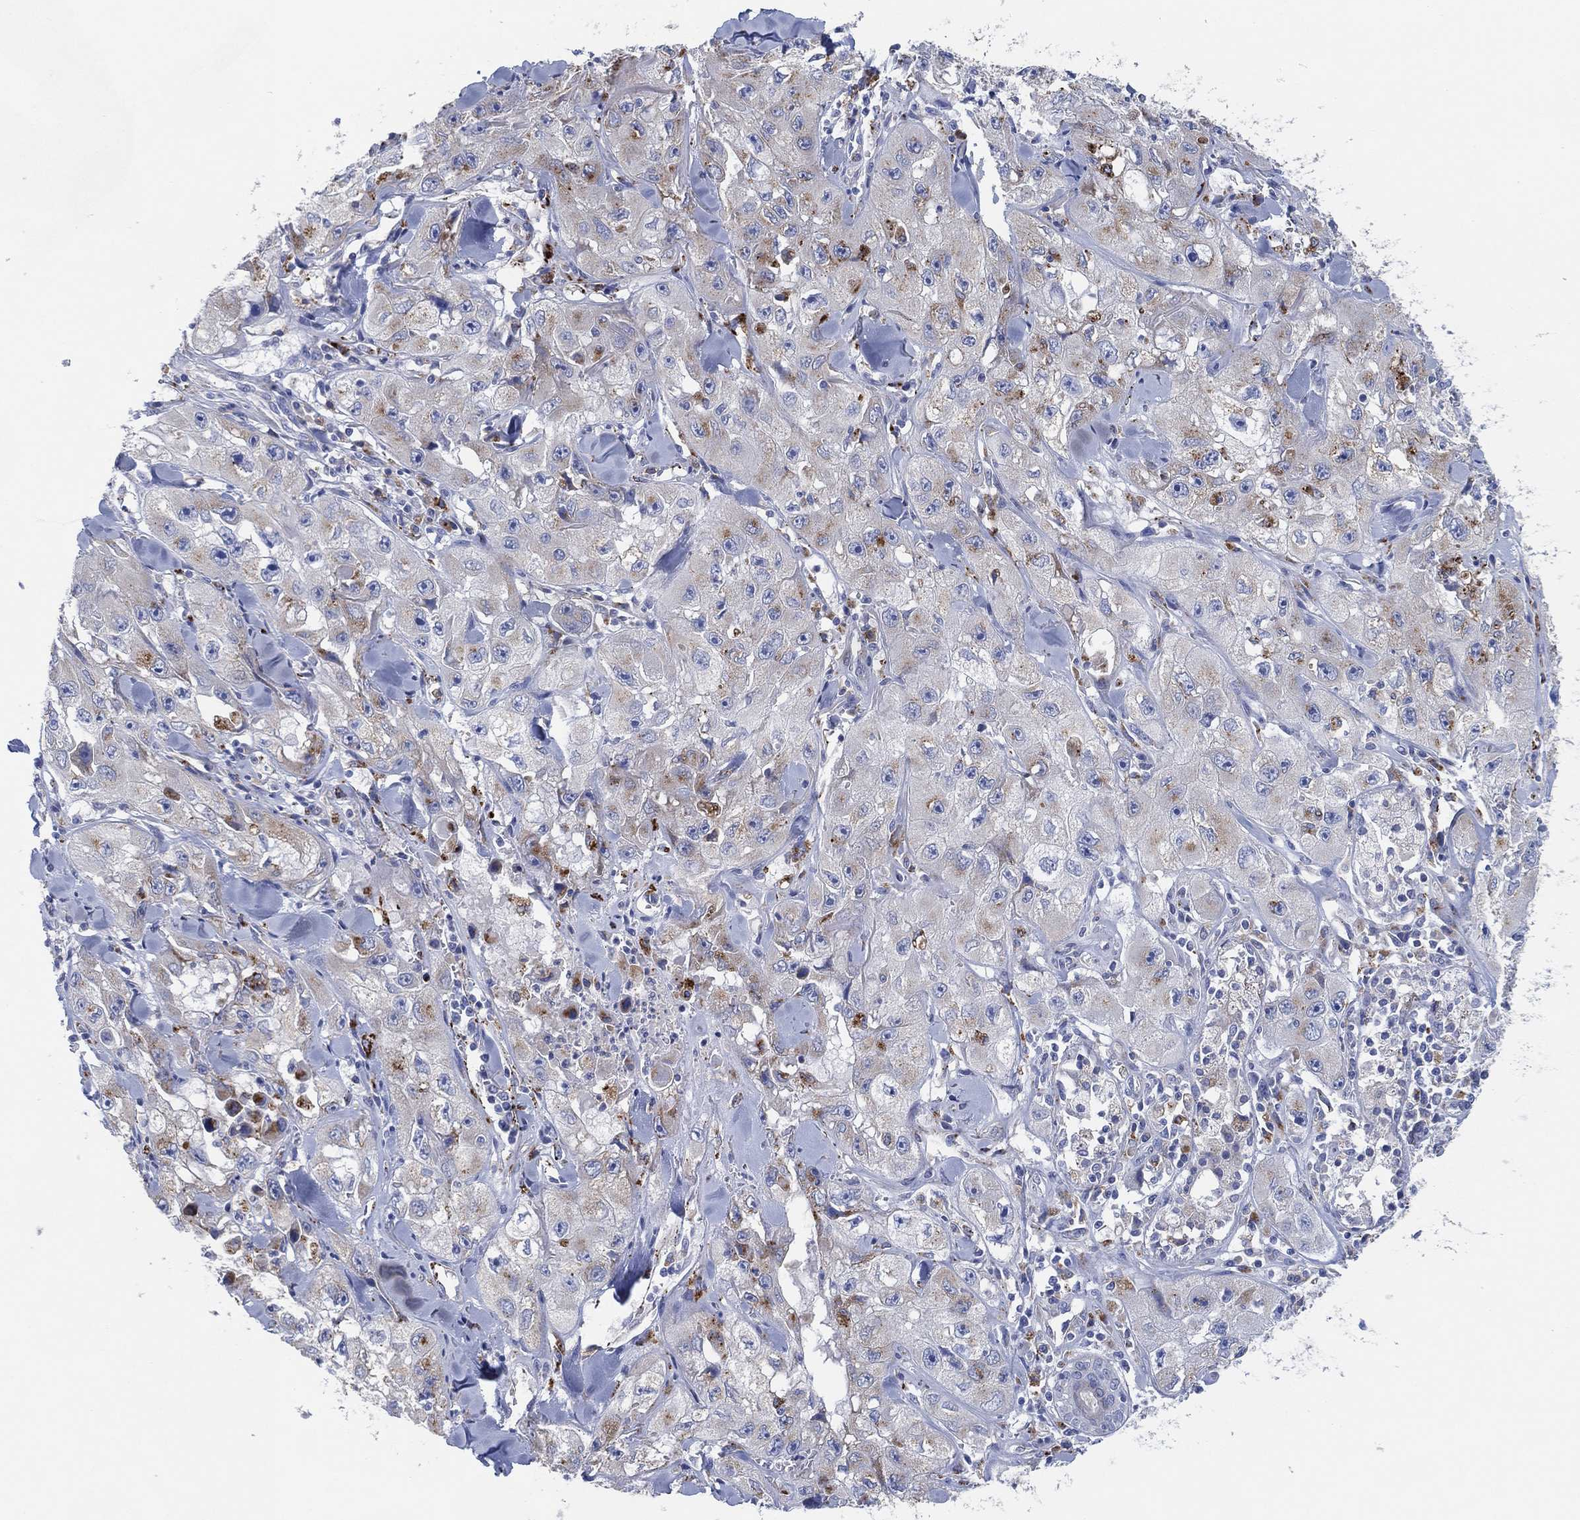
{"staining": {"intensity": "moderate", "quantity": "<25%", "location": "cytoplasmic/membranous"}, "tissue": "skin cancer", "cell_type": "Tumor cells", "image_type": "cancer", "snomed": [{"axis": "morphology", "description": "Squamous cell carcinoma, NOS"}, {"axis": "topography", "description": "Skin"}, {"axis": "topography", "description": "Subcutis"}], "caption": "DAB immunohistochemical staining of human skin cancer demonstrates moderate cytoplasmic/membranous protein staining in approximately <25% of tumor cells.", "gene": "GALNS", "patient": {"sex": "male", "age": 73}}